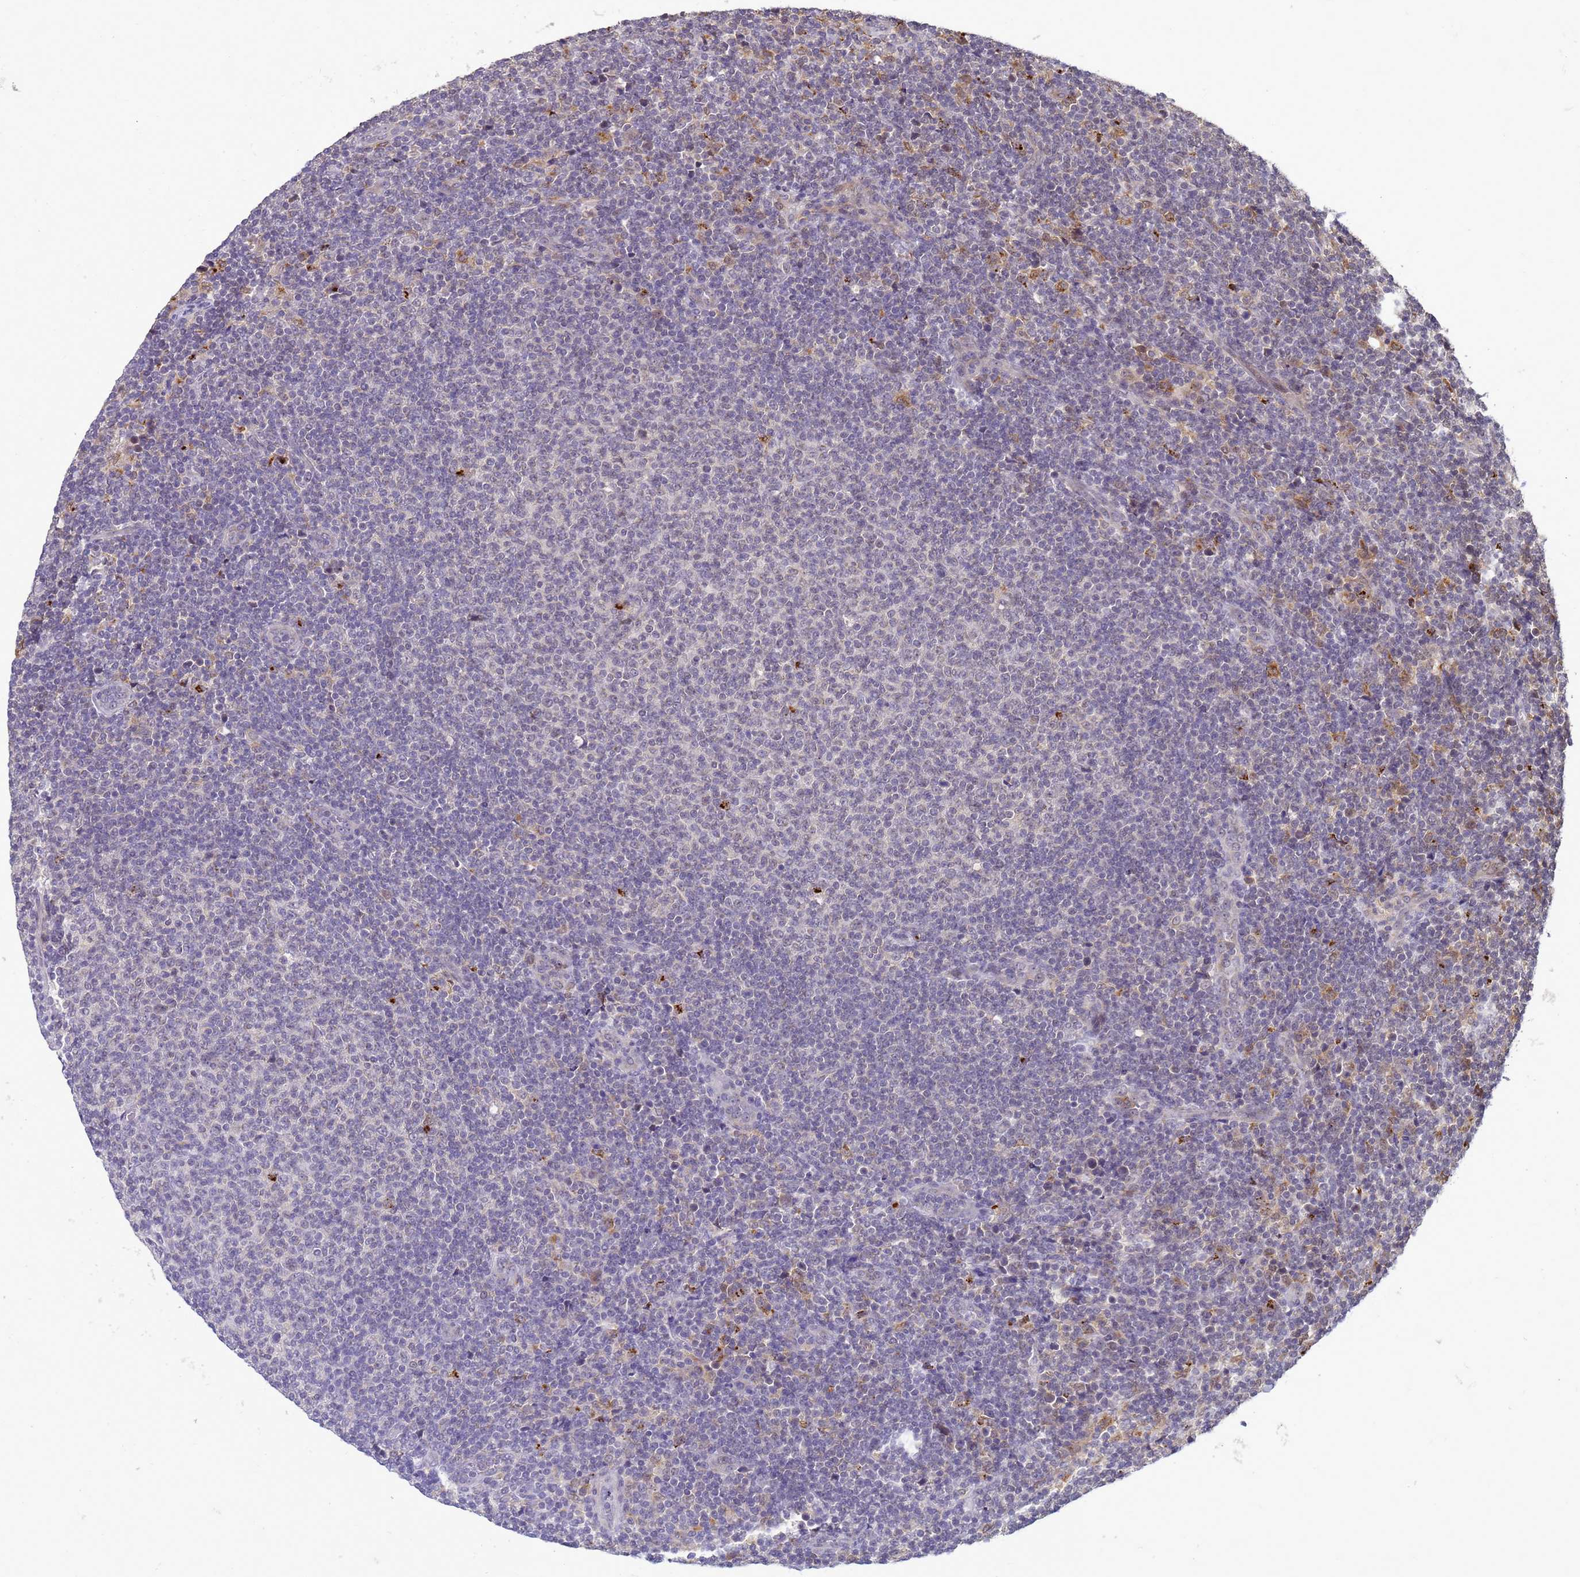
{"staining": {"intensity": "negative", "quantity": "none", "location": "none"}, "tissue": "lymphoma", "cell_type": "Tumor cells", "image_type": "cancer", "snomed": [{"axis": "morphology", "description": "Malignant lymphoma, non-Hodgkin's type, Low grade"}, {"axis": "topography", "description": "Lymph node"}], "caption": "Low-grade malignant lymphoma, non-Hodgkin's type was stained to show a protein in brown. There is no significant staining in tumor cells. (Immunohistochemistry, brightfield microscopy, high magnification).", "gene": "TMEM74B", "patient": {"sex": "male", "age": 66}}